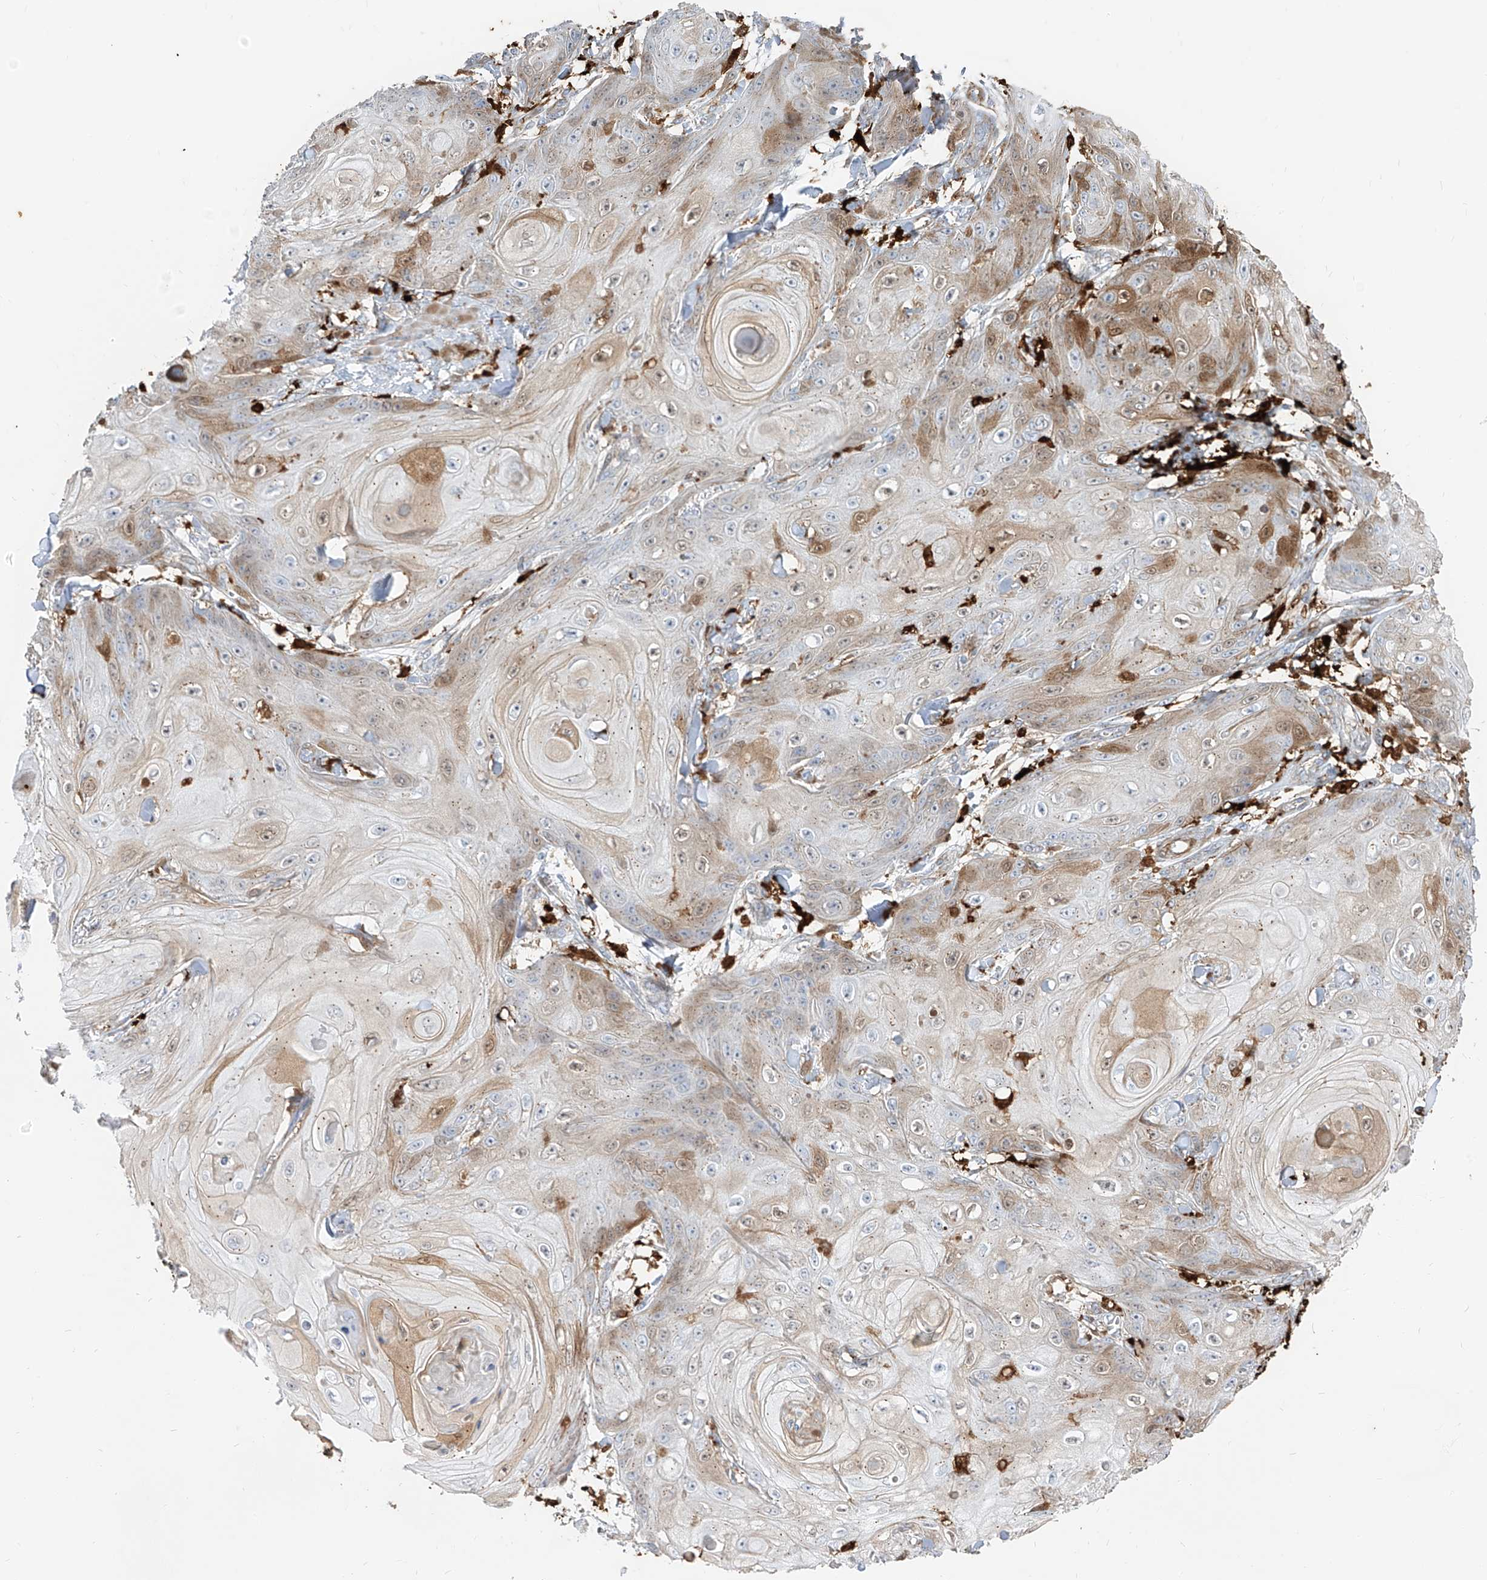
{"staining": {"intensity": "weak", "quantity": "<25%", "location": "cytoplasmic/membranous"}, "tissue": "skin cancer", "cell_type": "Tumor cells", "image_type": "cancer", "snomed": [{"axis": "morphology", "description": "Squamous cell carcinoma, NOS"}, {"axis": "topography", "description": "Skin"}], "caption": "Tumor cells are negative for protein expression in human skin squamous cell carcinoma.", "gene": "KYNU", "patient": {"sex": "male", "age": 74}}